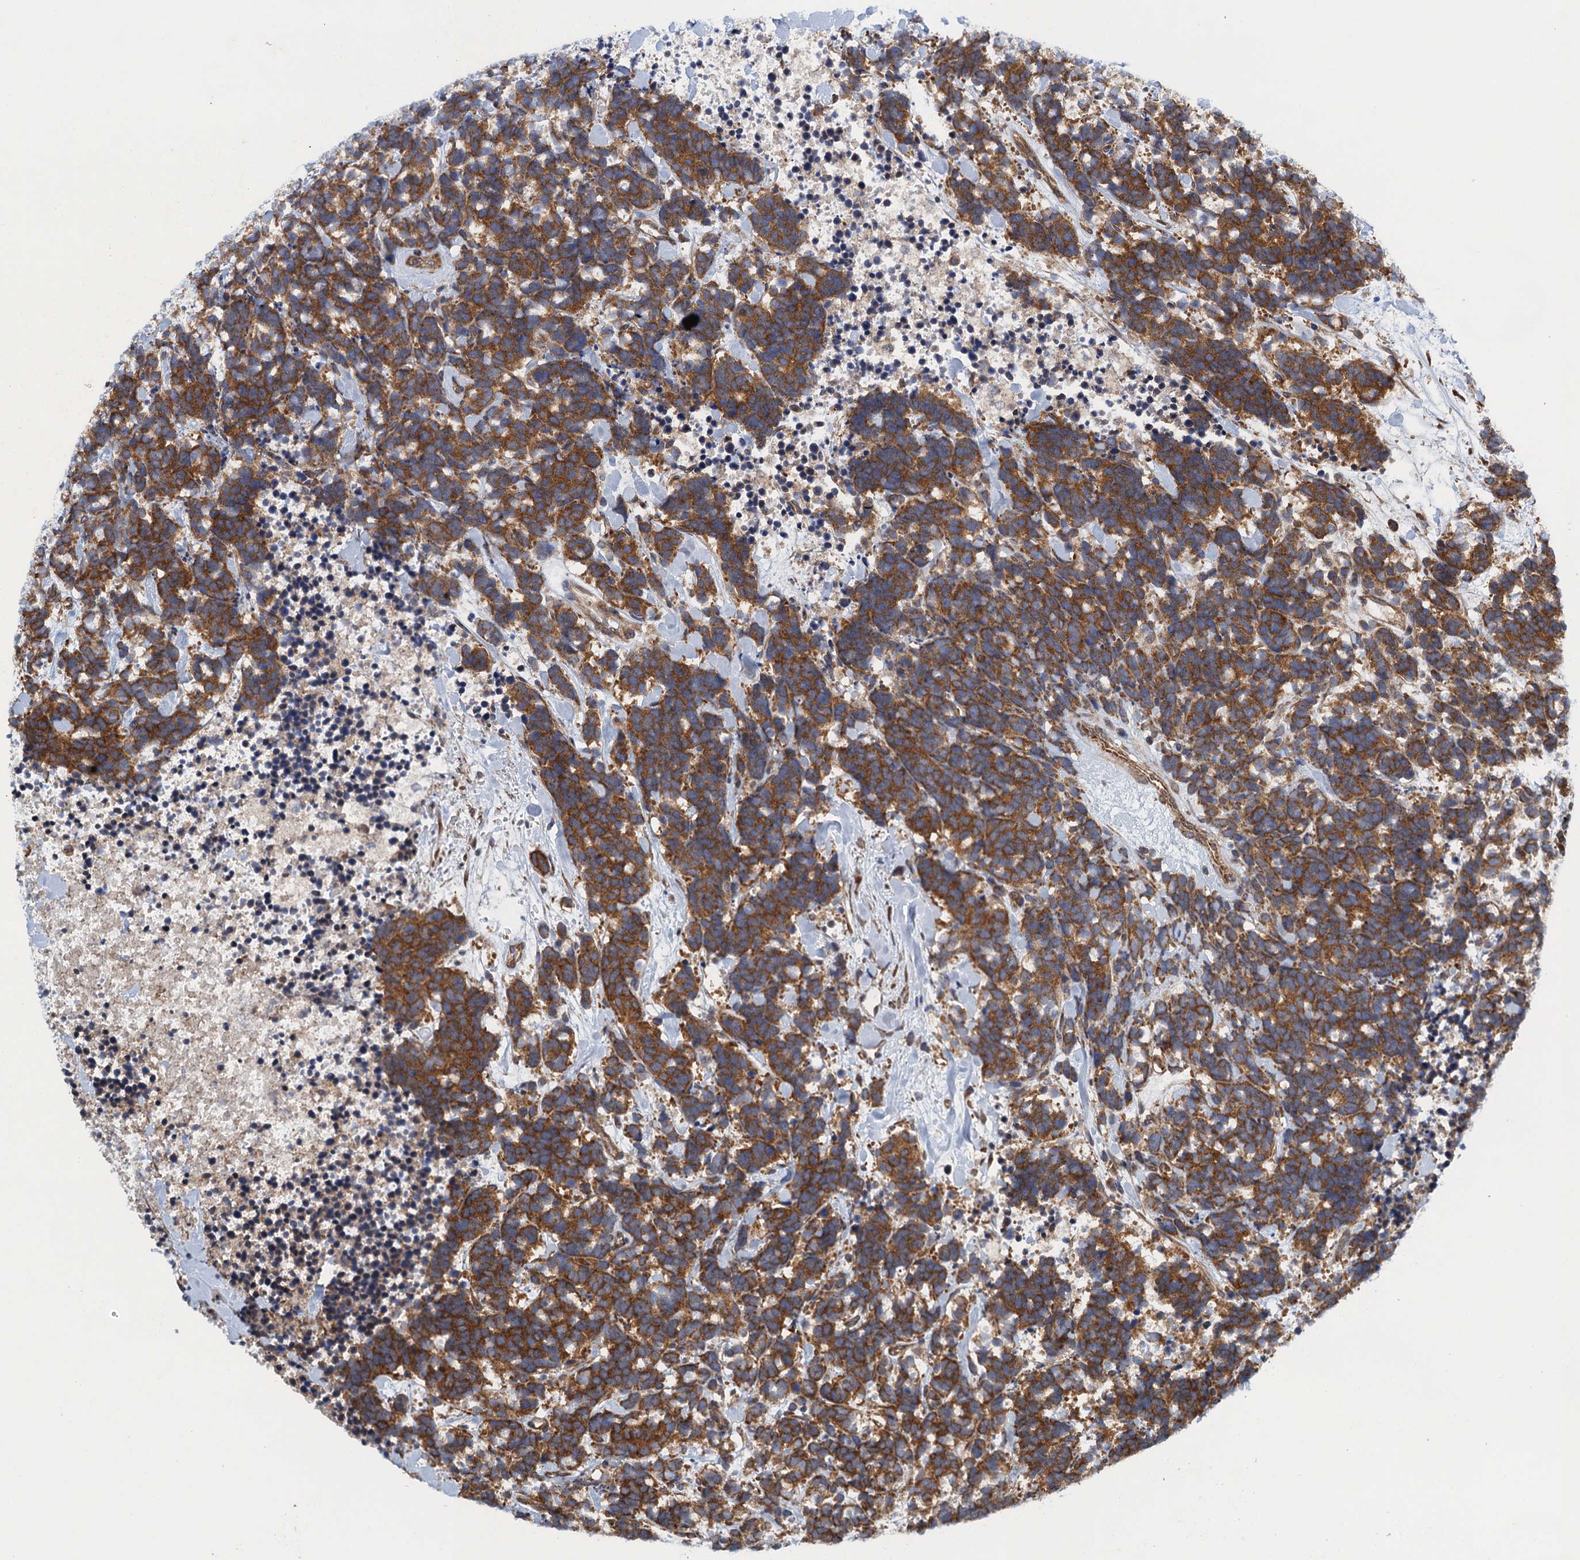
{"staining": {"intensity": "moderate", "quantity": ">75%", "location": "cytoplasmic/membranous"}, "tissue": "carcinoid", "cell_type": "Tumor cells", "image_type": "cancer", "snomed": [{"axis": "morphology", "description": "Carcinoma, NOS"}, {"axis": "morphology", "description": "Carcinoid, malignant, NOS"}, {"axis": "topography", "description": "Prostate"}], "caption": "High-power microscopy captured an immunohistochemistry photomicrograph of carcinoid, revealing moderate cytoplasmic/membranous positivity in about >75% of tumor cells.", "gene": "MDM1", "patient": {"sex": "male", "age": 57}}